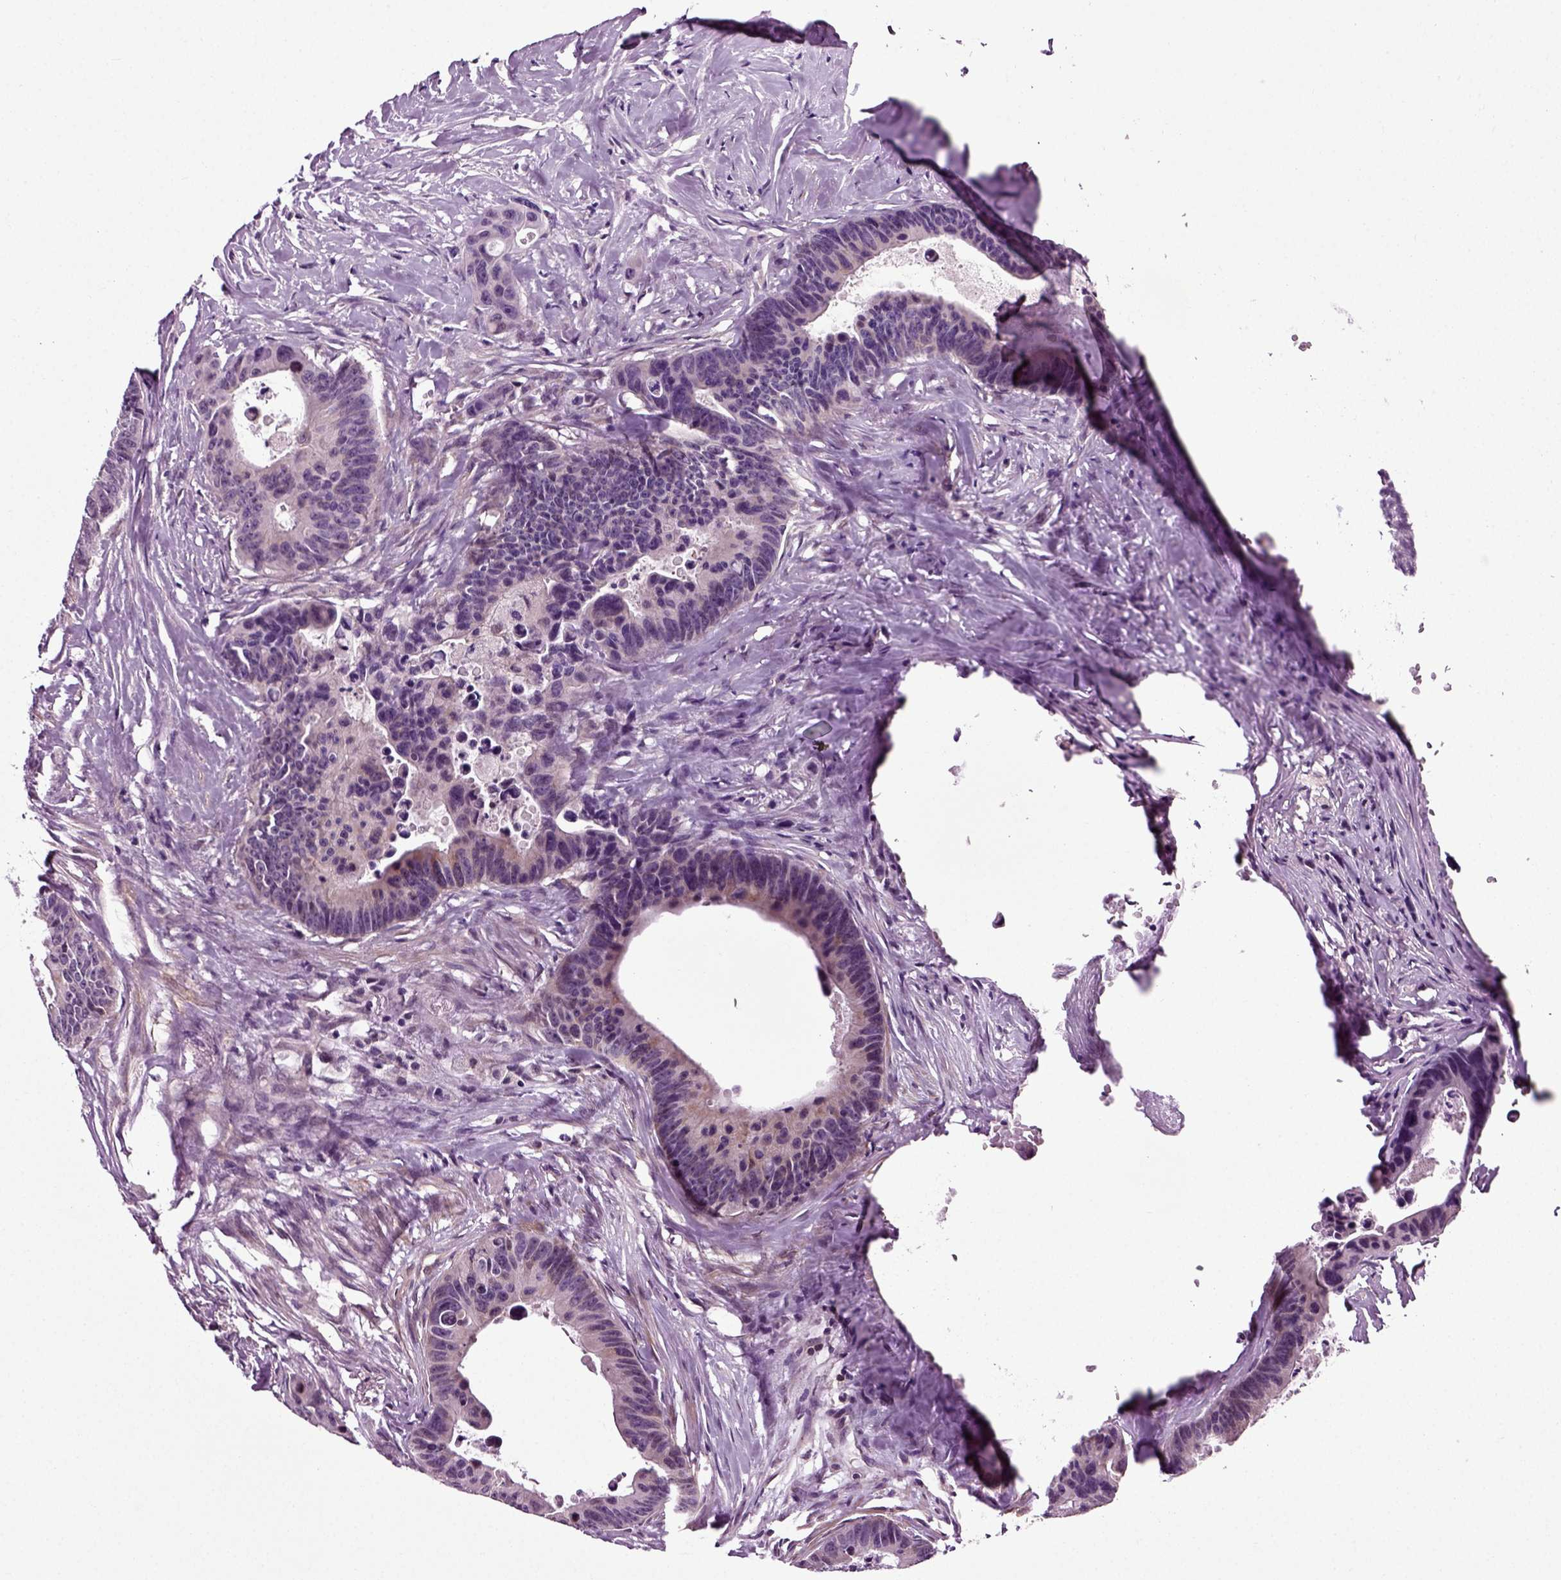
{"staining": {"intensity": "moderate", "quantity": "<25%", "location": "cytoplasmic/membranous"}, "tissue": "colorectal cancer", "cell_type": "Tumor cells", "image_type": "cancer", "snomed": [{"axis": "morphology", "description": "Adenocarcinoma, NOS"}, {"axis": "topography", "description": "Colon"}], "caption": "This image demonstrates adenocarcinoma (colorectal) stained with immunohistochemistry to label a protein in brown. The cytoplasmic/membranous of tumor cells show moderate positivity for the protein. Nuclei are counter-stained blue.", "gene": "KNSTRN", "patient": {"sex": "female", "age": 87}}